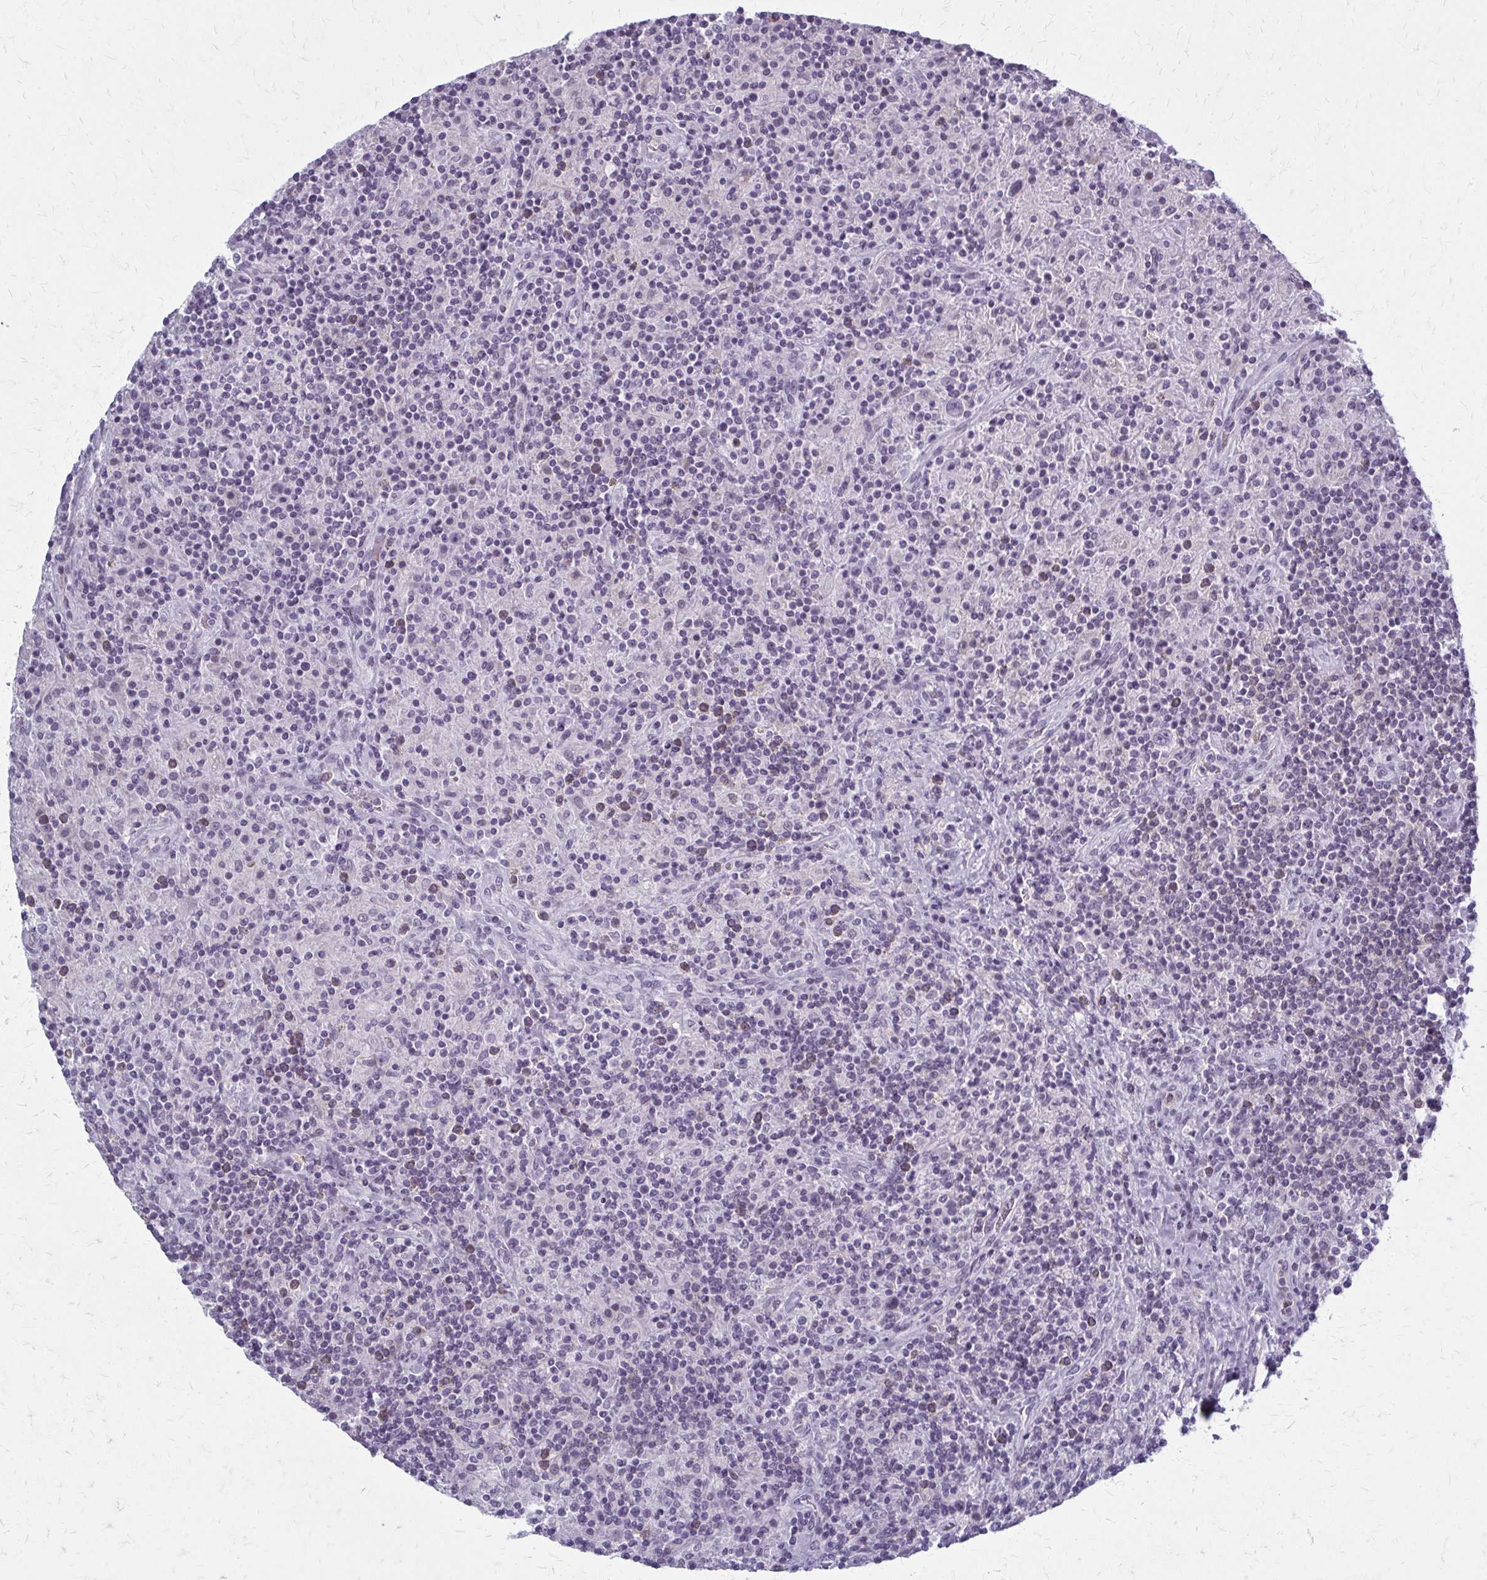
{"staining": {"intensity": "negative", "quantity": "none", "location": "none"}, "tissue": "lymphoma", "cell_type": "Tumor cells", "image_type": "cancer", "snomed": [{"axis": "morphology", "description": "Hodgkin's disease, NOS"}, {"axis": "topography", "description": "Lymph node"}], "caption": "Immunohistochemical staining of lymphoma displays no significant positivity in tumor cells. (Brightfield microscopy of DAB (3,3'-diaminobenzidine) immunohistochemistry at high magnification).", "gene": "CASQ2", "patient": {"sex": "male", "age": 70}}